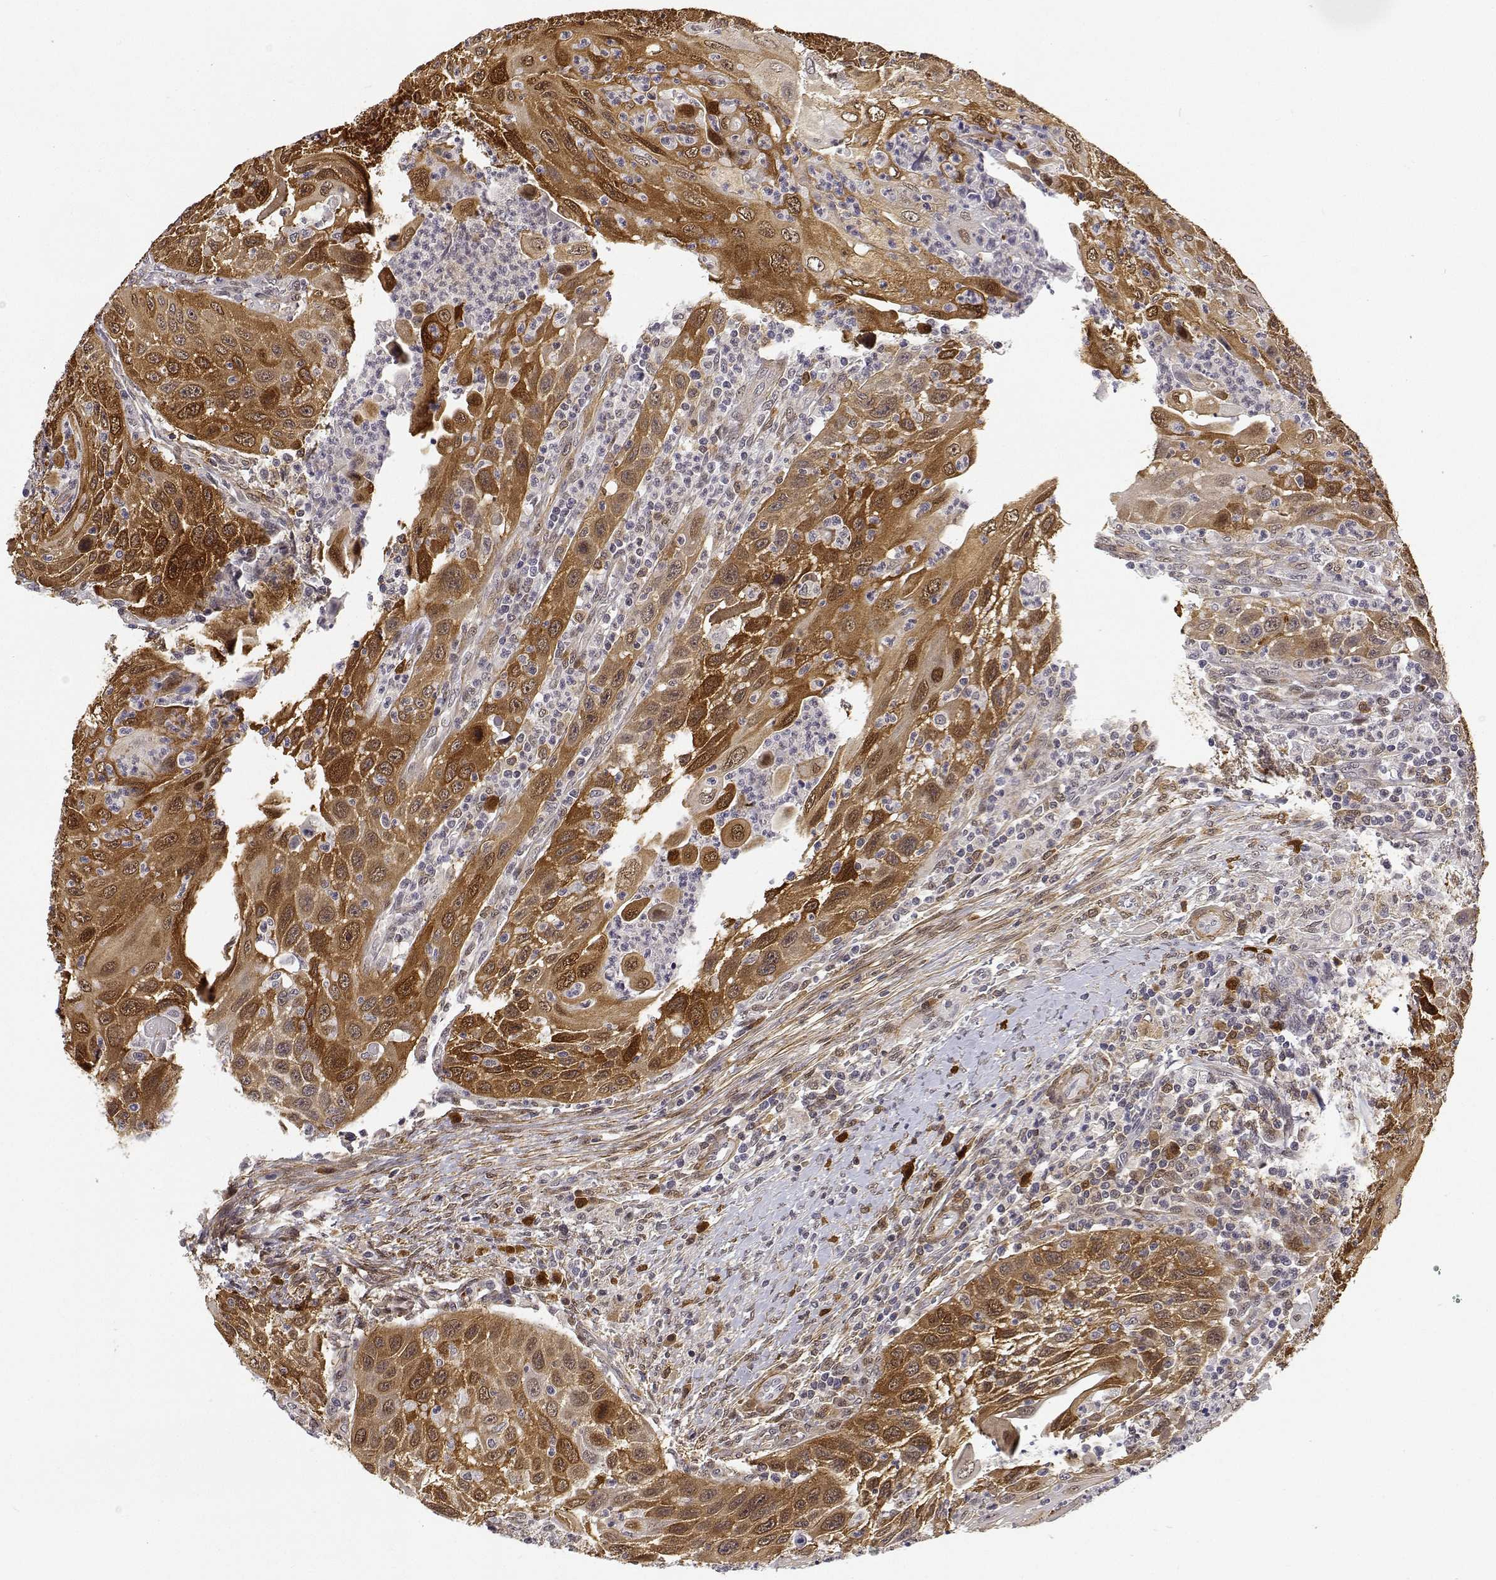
{"staining": {"intensity": "strong", "quantity": ">75%", "location": "cytoplasmic/membranous"}, "tissue": "head and neck cancer", "cell_type": "Tumor cells", "image_type": "cancer", "snomed": [{"axis": "morphology", "description": "Squamous cell carcinoma, NOS"}, {"axis": "topography", "description": "Head-Neck"}], "caption": "Immunohistochemistry (IHC) (DAB (3,3'-diaminobenzidine)) staining of human head and neck cancer (squamous cell carcinoma) demonstrates strong cytoplasmic/membranous protein staining in approximately >75% of tumor cells.", "gene": "PHGDH", "patient": {"sex": "male", "age": 69}}